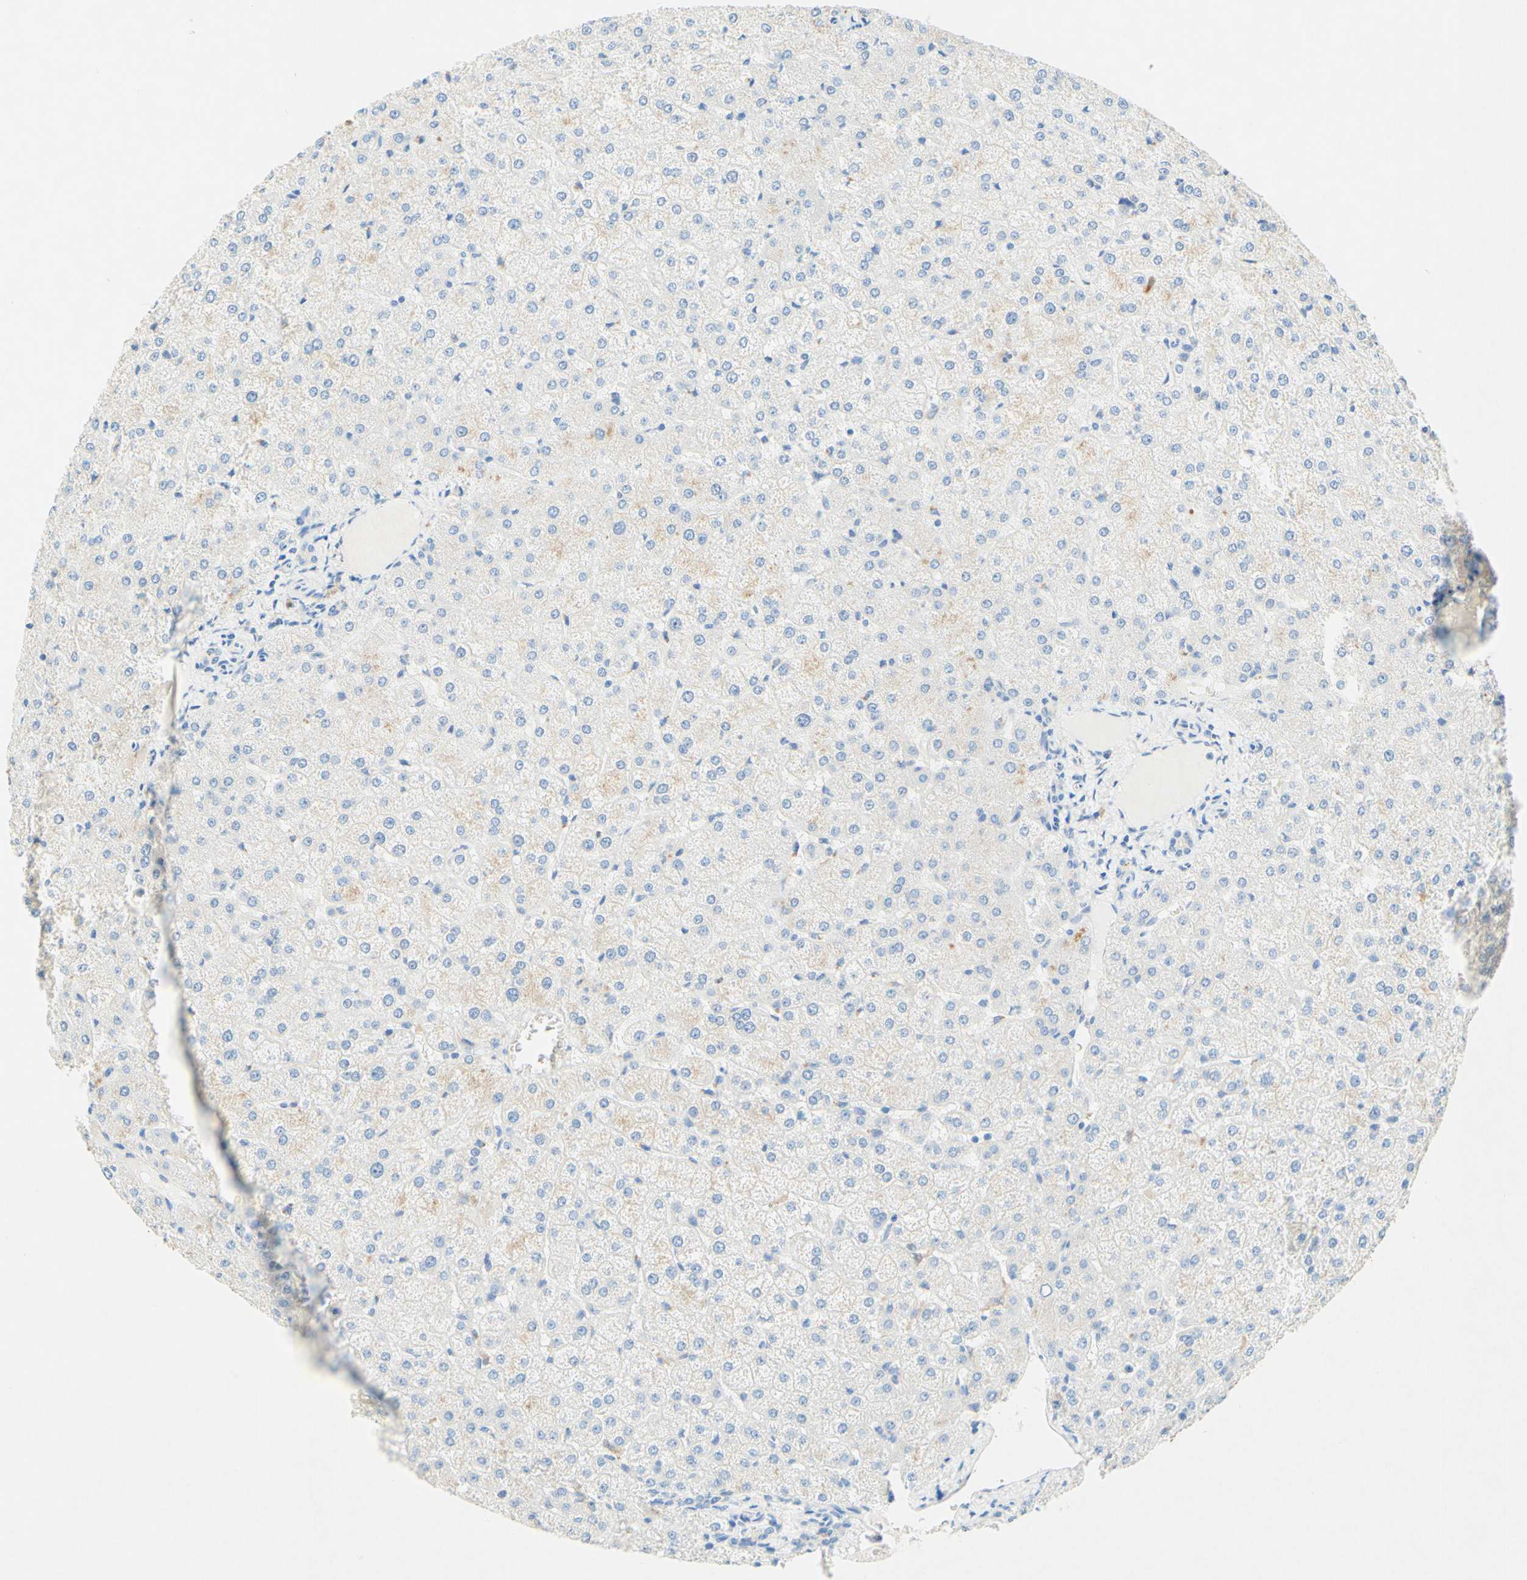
{"staining": {"intensity": "negative", "quantity": "none", "location": "none"}, "tissue": "liver", "cell_type": "Cholangiocytes", "image_type": "normal", "snomed": [{"axis": "morphology", "description": "Normal tissue, NOS"}, {"axis": "topography", "description": "Liver"}], "caption": "High power microscopy photomicrograph of an immunohistochemistry (IHC) photomicrograph of benign liver, revealing no significant positivity in cholangiocytes.", "gene": "SLC46A1", "patient": {"sex": "female", "age": 32}}